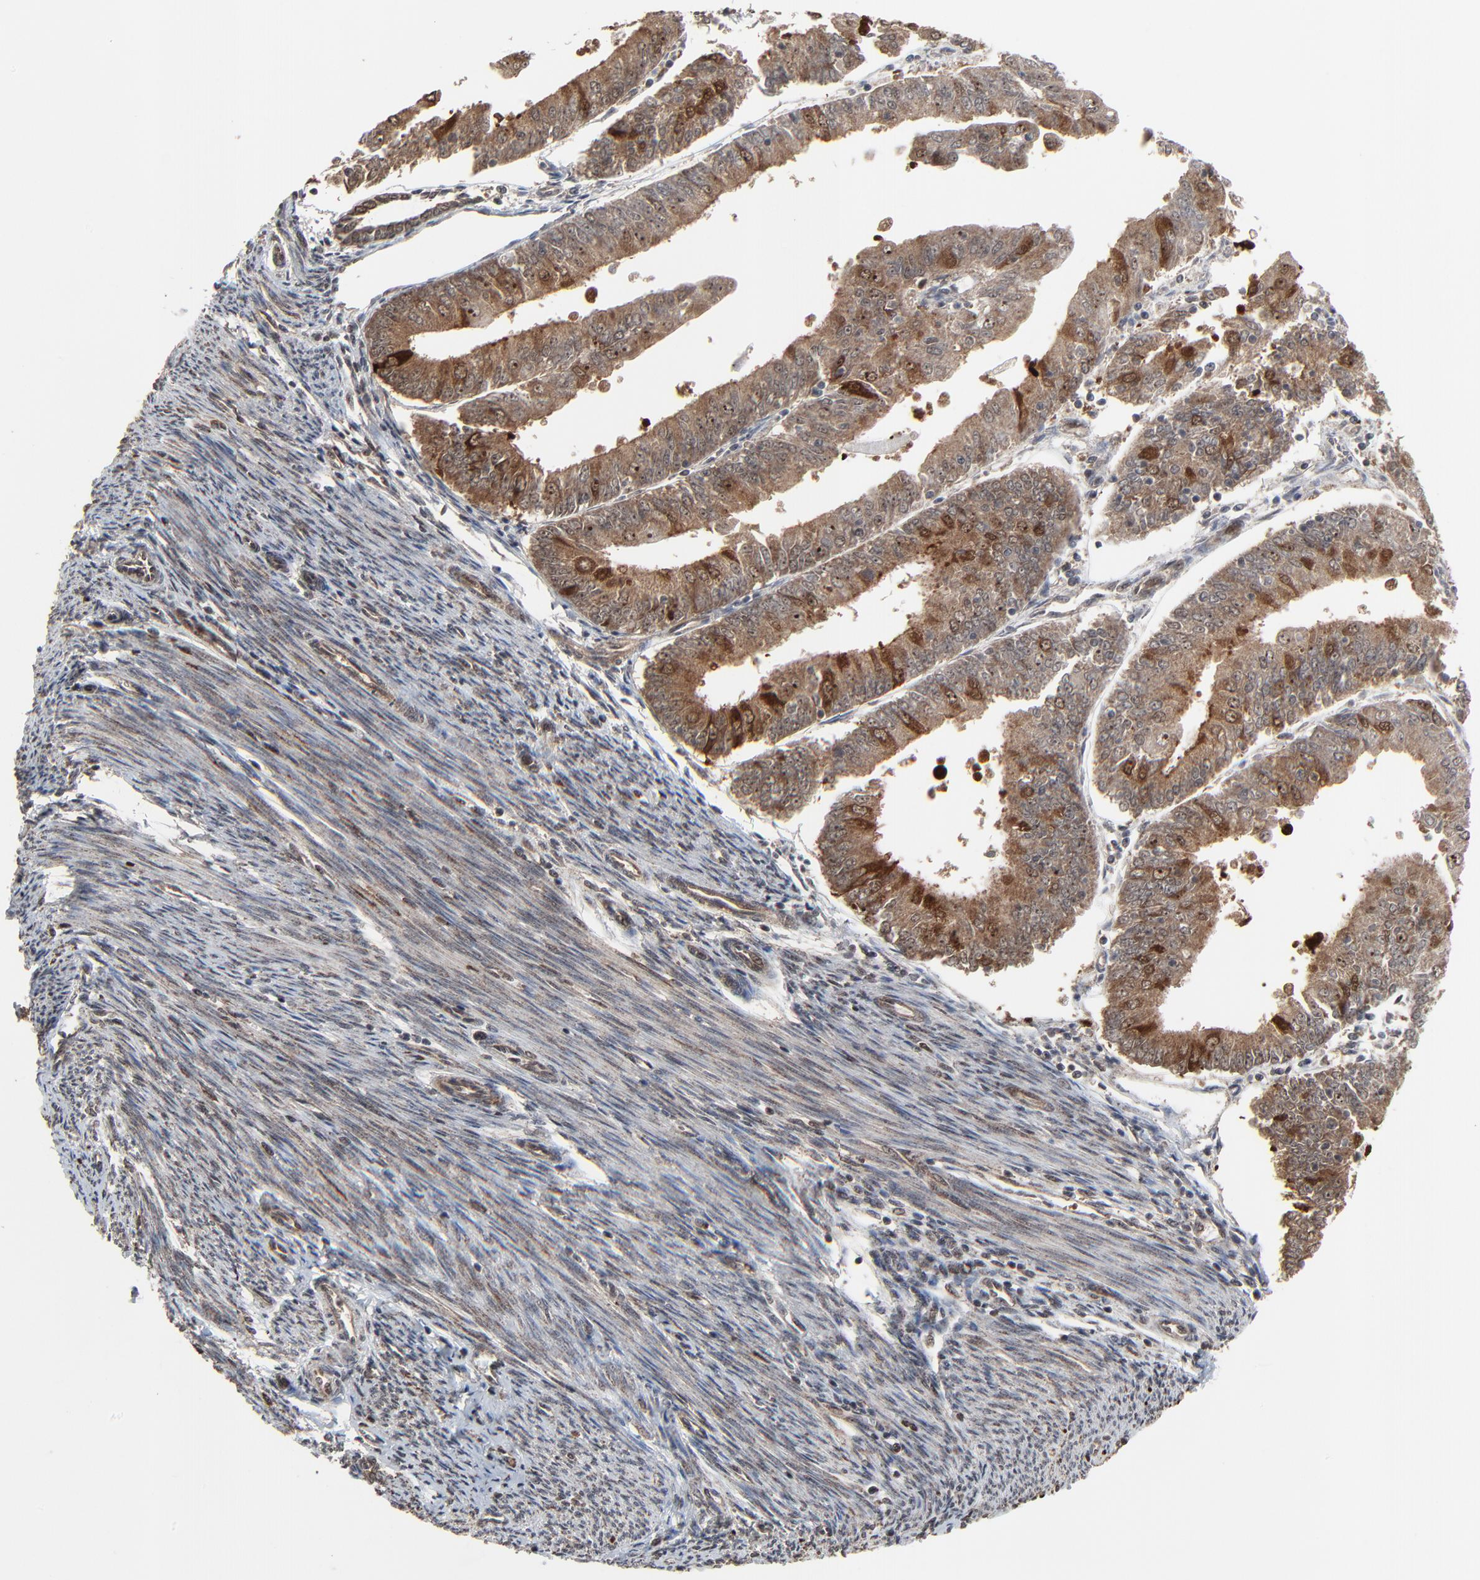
{"staining": {"intensity": "moderate", "quantity": ">75%", "location": "cytoplasmic/membranous,nuclear"}, "tissue": "endometrial cancer", "cell_type": "Tumor cells", "image_type": "cancer", "snomed": [{"axis": "morphology", "description": "Adenocarcinoma, NOS"}, {"axis": "topography", "description": "Endometrium"}], "caption": "Immunohistochemical staining of endometrial cancer reveals medium levels of moderate cytoplasmic/membranous and nuclear protein expression in approximately >75% of tumor cells. (Brightfield microscopy of DAB IHC at high magnification).", "gene": "RHOJ", "patient": {"sex": "female", "age": 79}}